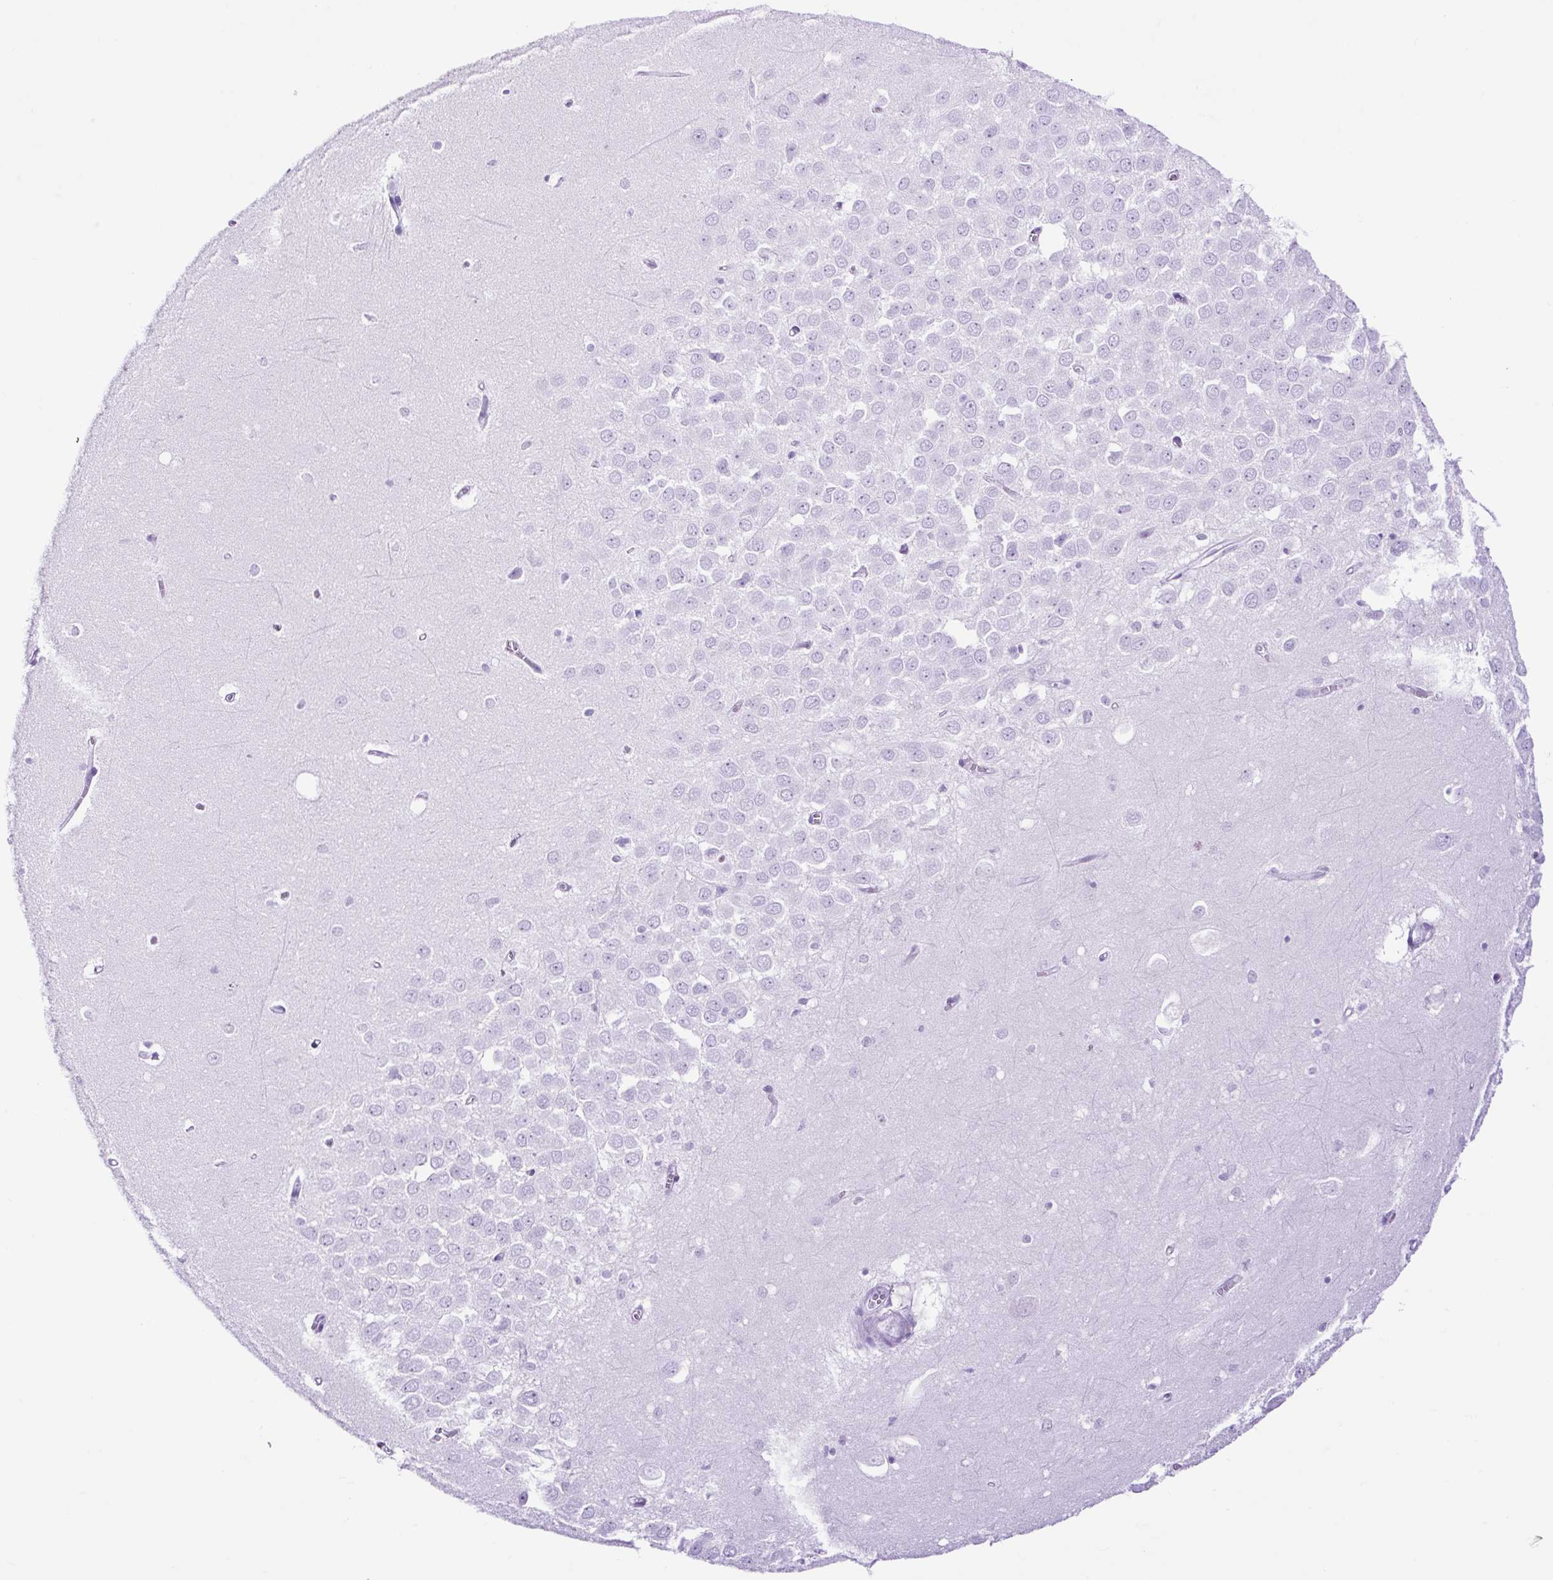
{"staining": {"intensity": "negative", "quantity": "none", "location": "none"}, "tissue": "hippocampus", "cell_type": "Glial cells", "image_type": "normal", "snomed": [{"axis": "morphology", "description": "Normal tissue, NOS"}, {"axis": "topography", "description": "Hippocampus"}], "caption": "This is an immunohistochemistry micrograph of unremarkable human hippocampus. There is no expression in glial cells.", "gene": "PDIA2", "patient": {"sex": "female", "age": 64}}